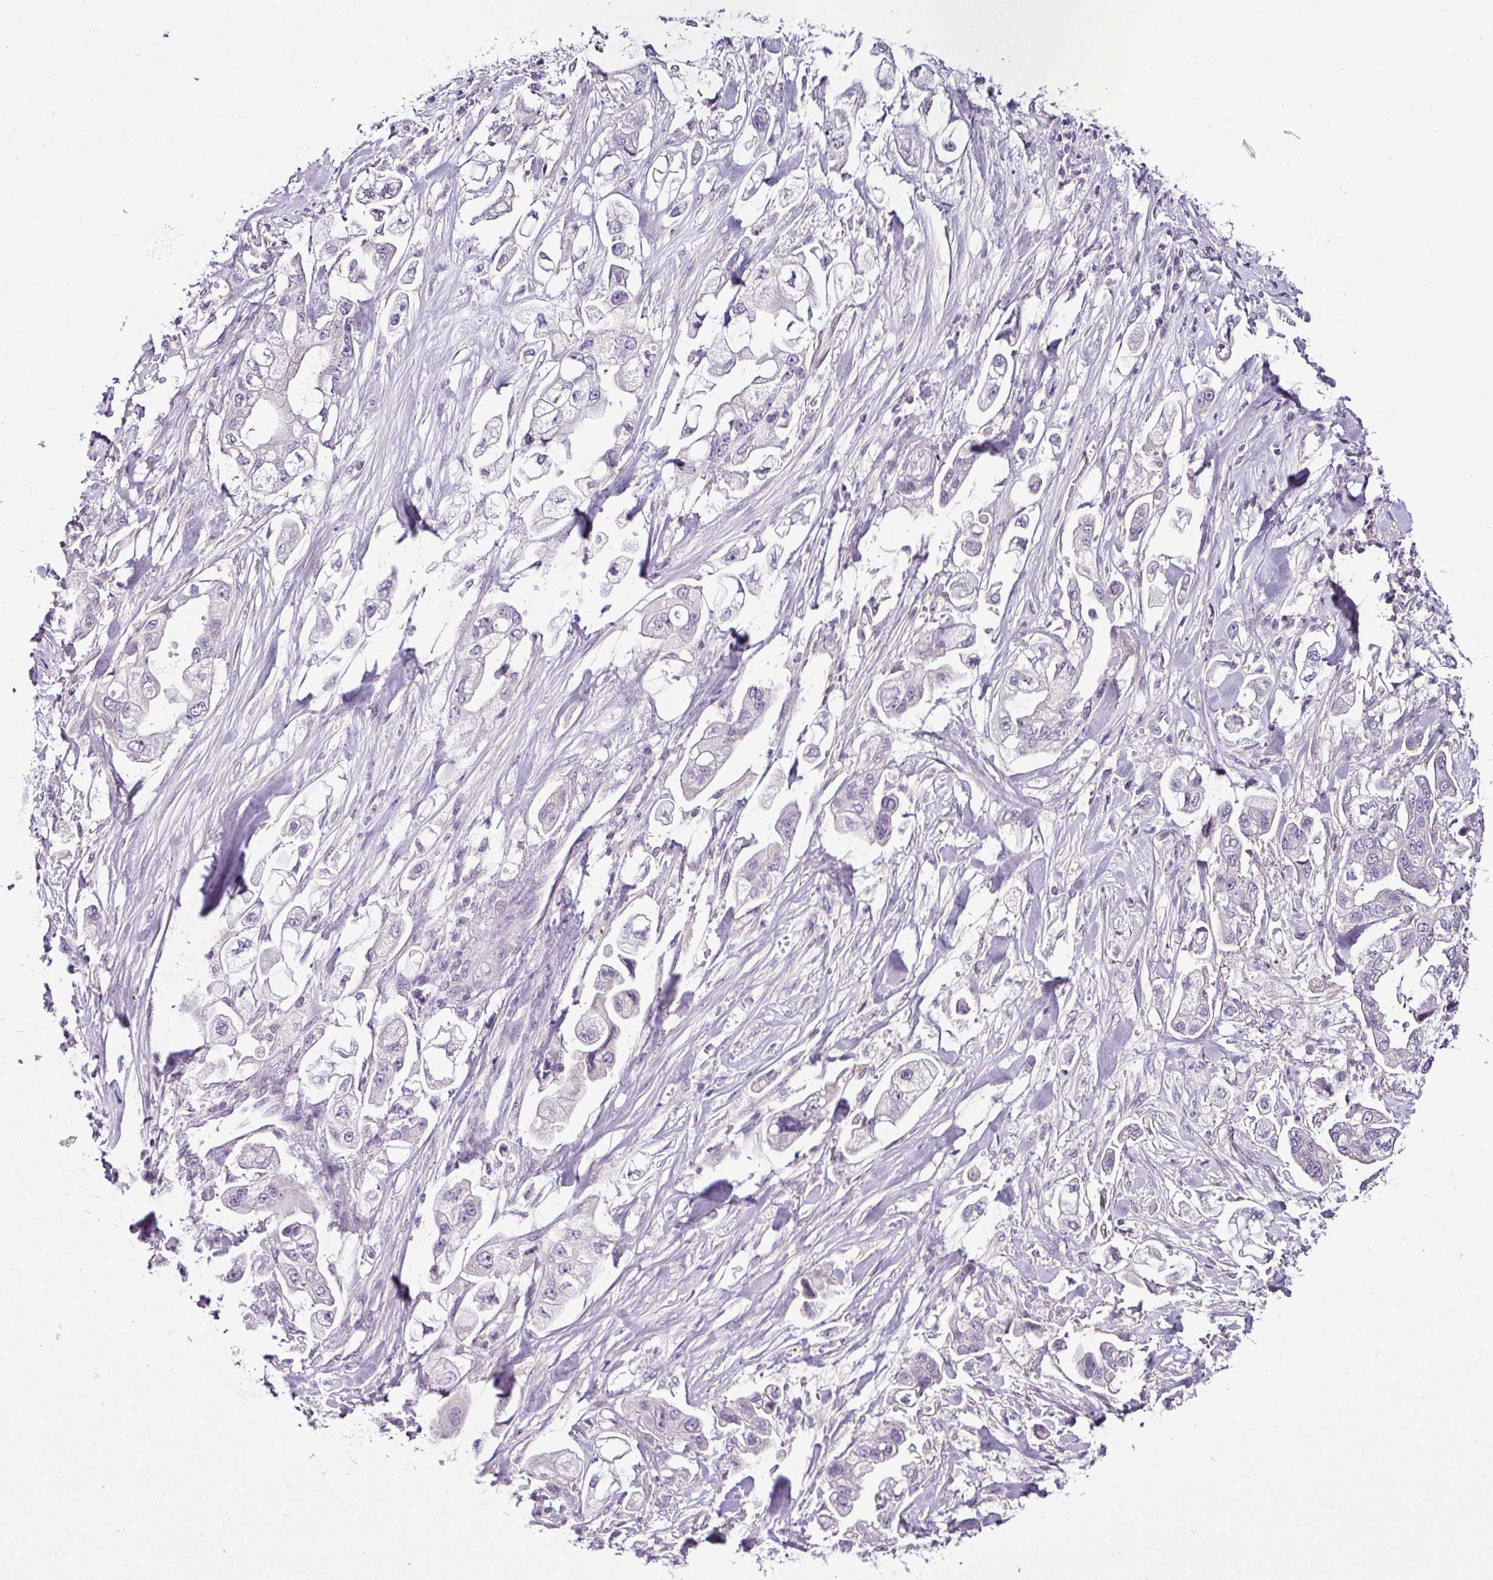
{"staining": {"intensity": "negative", "quantity": "none", "location": "none"}, "tissue": "stomach cancer", "cell_type": "Tumor cells", "image_type": "cancer", "snomed": [{"axis": "morphology", "description": "Adenocarcinoma, NOS"}, {"axis": "topography", "description": "Stomach"}], "caption": "This is an IHC micrograph of stomach adenocarcinoma. There is no expression in tumor cells.", "gene": "TEX30", "patient": {"sex": "male", "age": 62}}